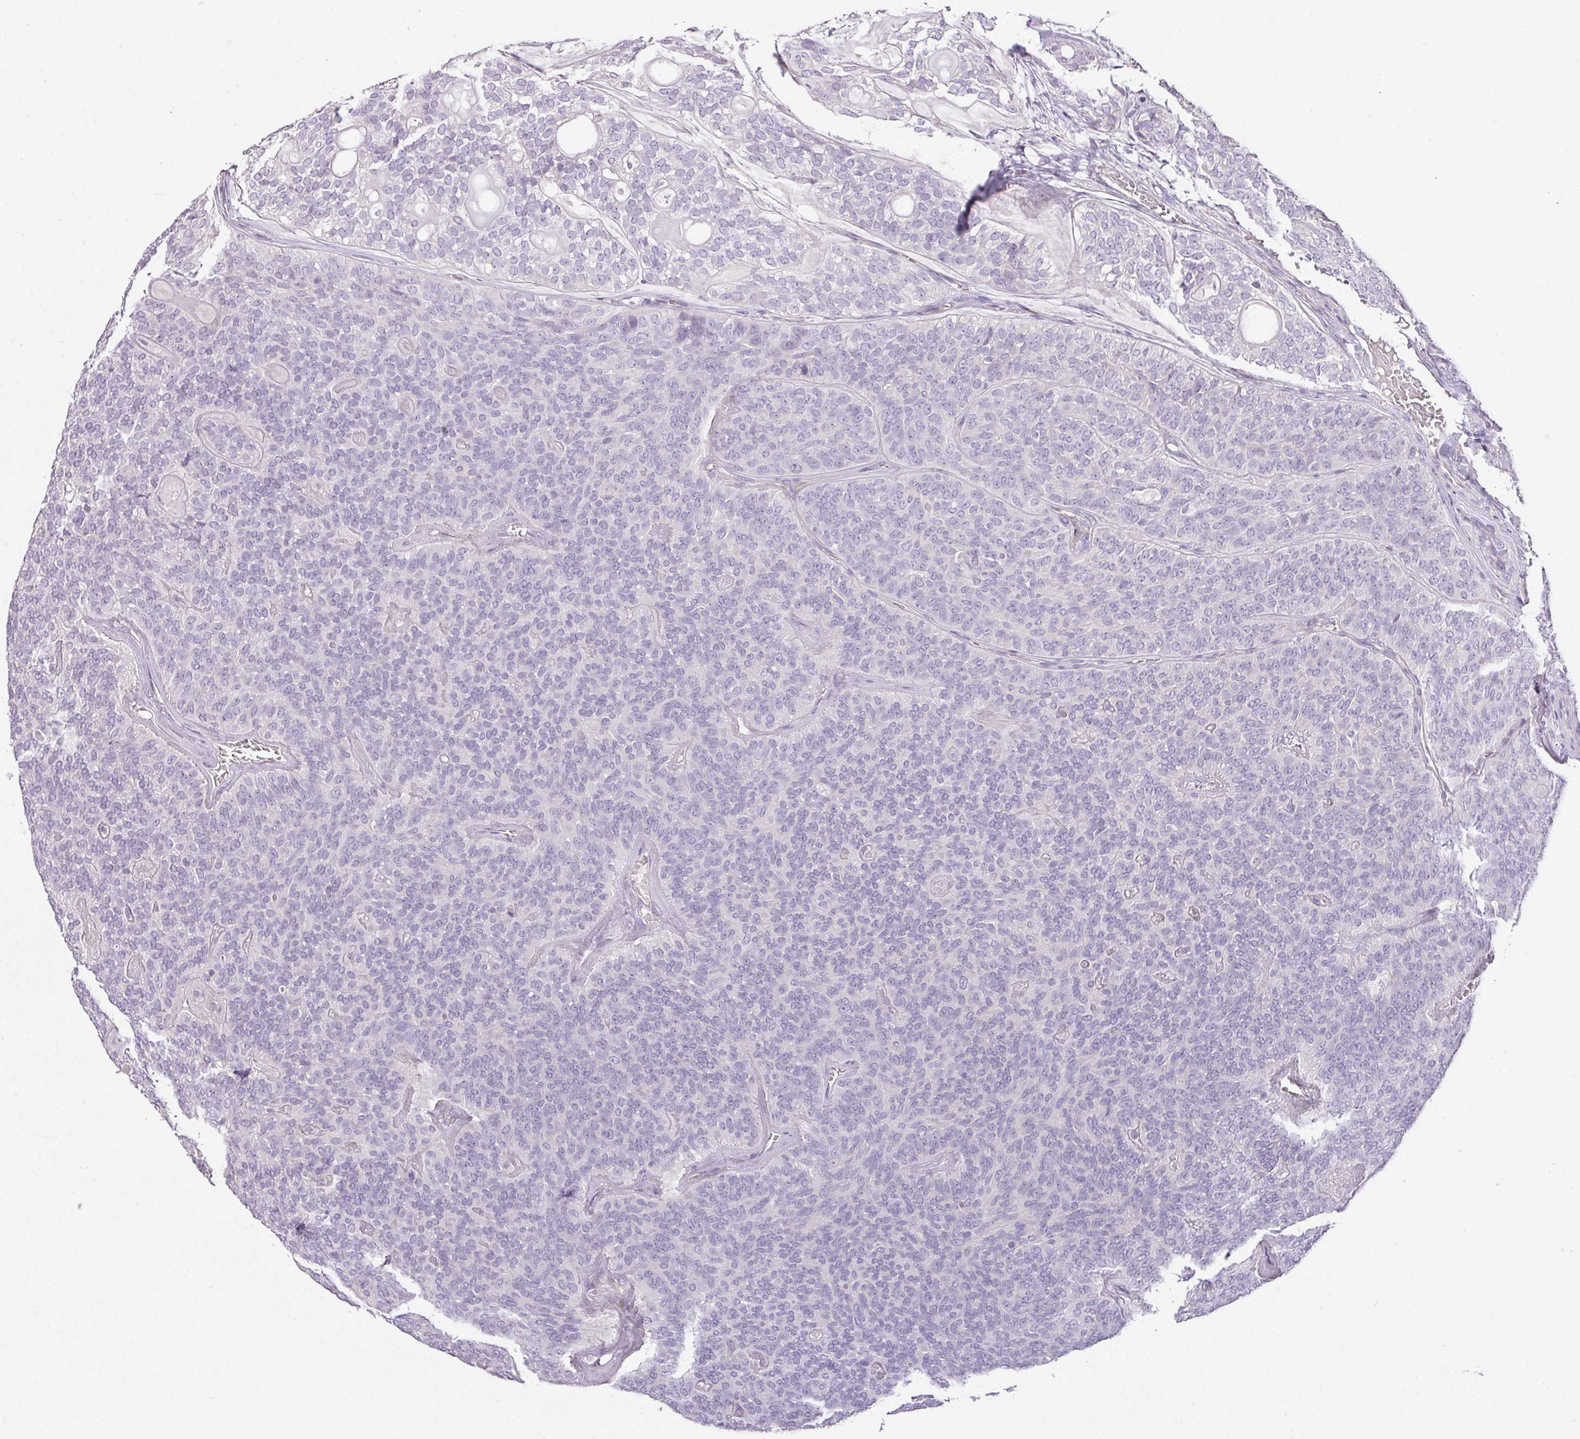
{"staining": {"intensity": "negative", "quantity": "none", "location": "none"}, "tissue": "head and neck cancer", "cell_type": "Tumor cells", "image_type": "cancer", "snomed": [{"axis": "morphology", "description": "Adenocarcinoma, NOS"}, {"axis": "topography", "description": "Head-Neck"}], "caption": "A high-resolution image shows immunohistochemistry (IHC) staining of adenocarcinoma (head and neck), which reveals no significant expression in tumor cells.", "gene": "RAX2", "patient": {"sex": "male", "age": 66}}